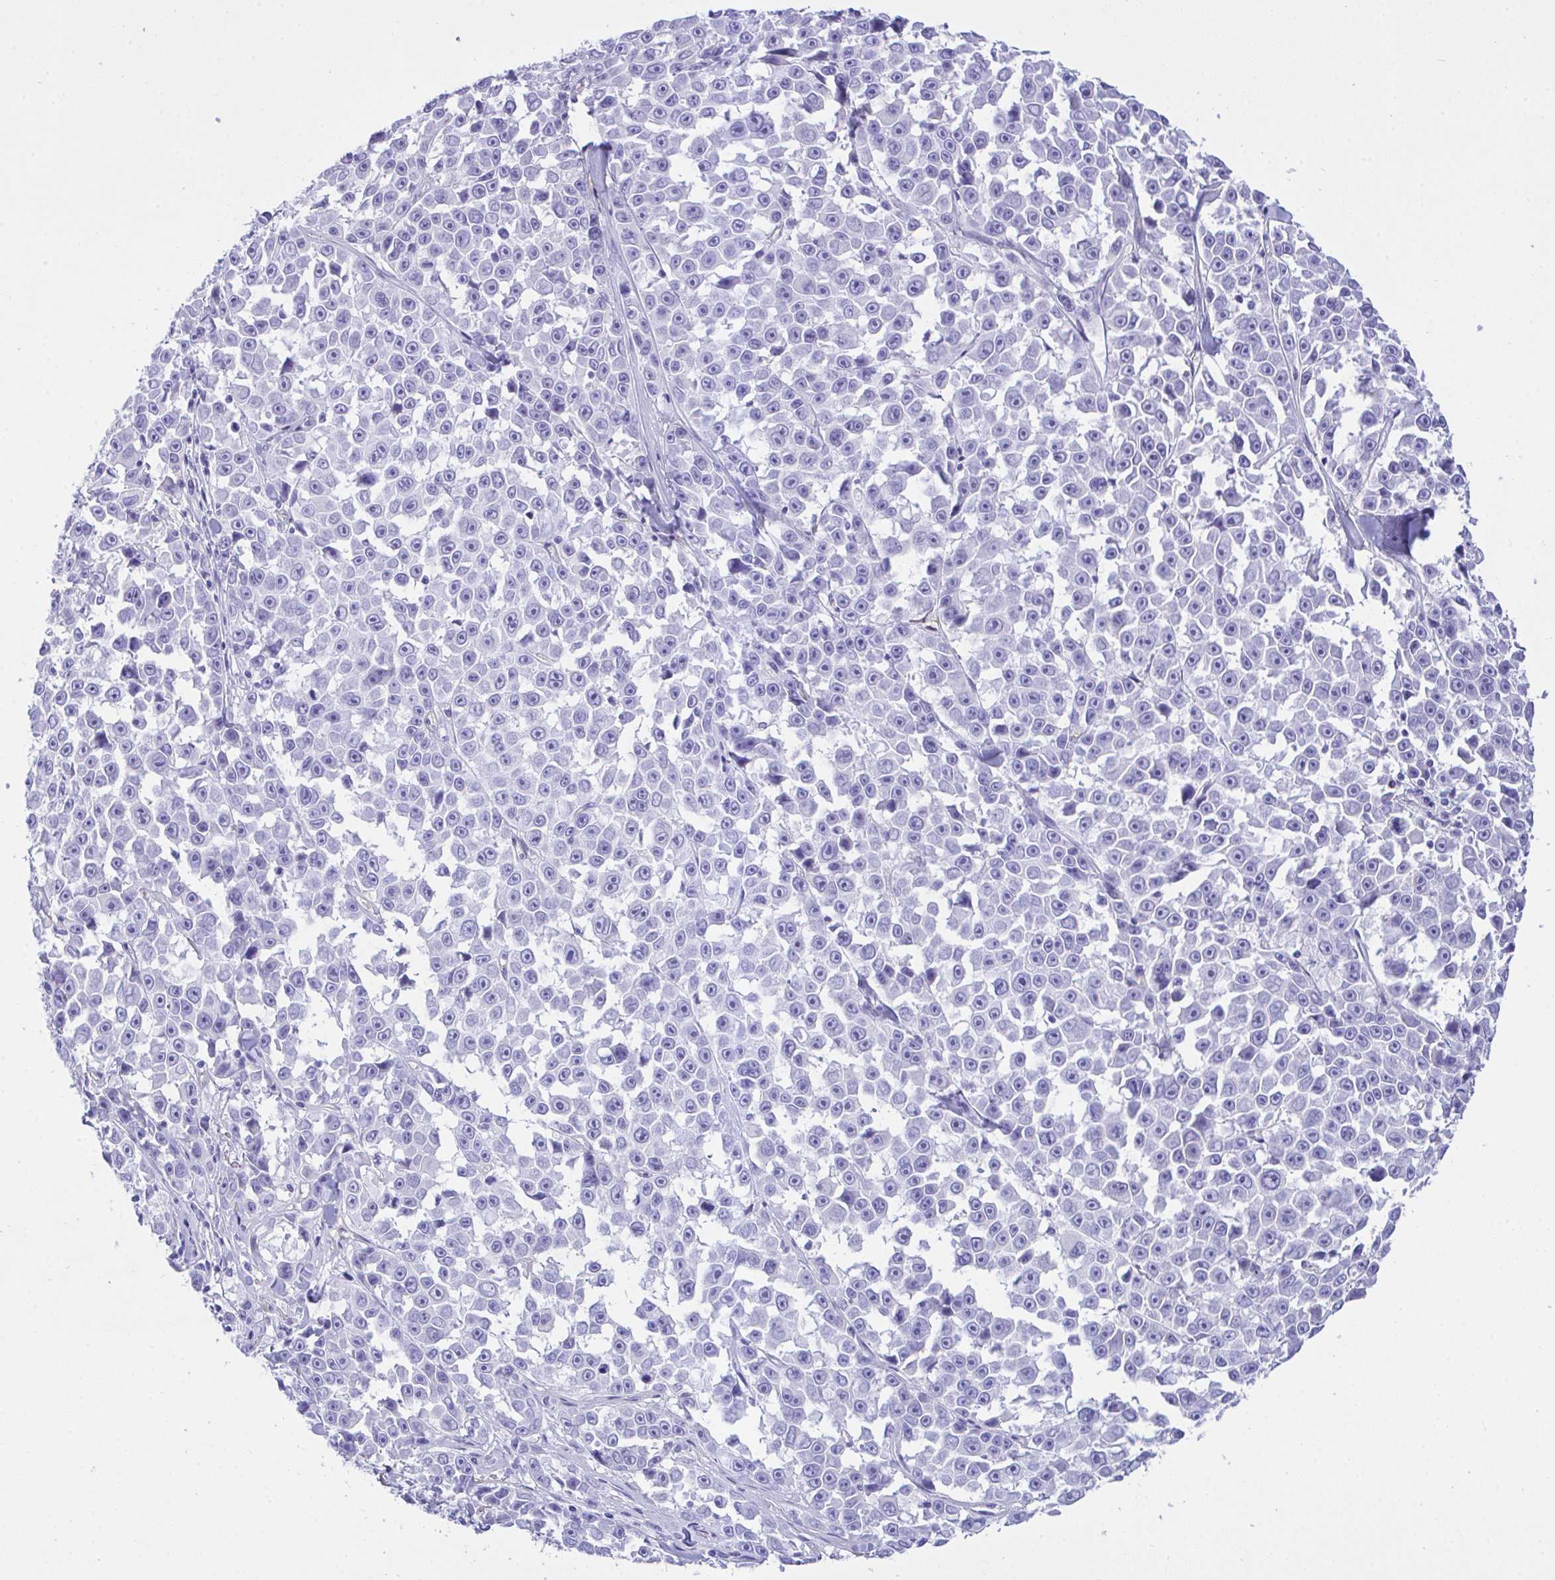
{"staining": {"intensity": "negative", "quantity": "none", "location": "none"}, "tissue": "melanoma", "cell_type": "Tumor cells", "image_type": "cancer", "snomed": [{"axis": "morphology", "description": "Malignant melanoma, NOS"}, {"axis": "topography", "description": "Skin"}], "caption": "High power microscopy image of an immunohistochemistry image of melanoma, revealing no significant expression in tumor cells.", "gene": "AKR1D1", "patient": {"sex": "female", "age": 66}}